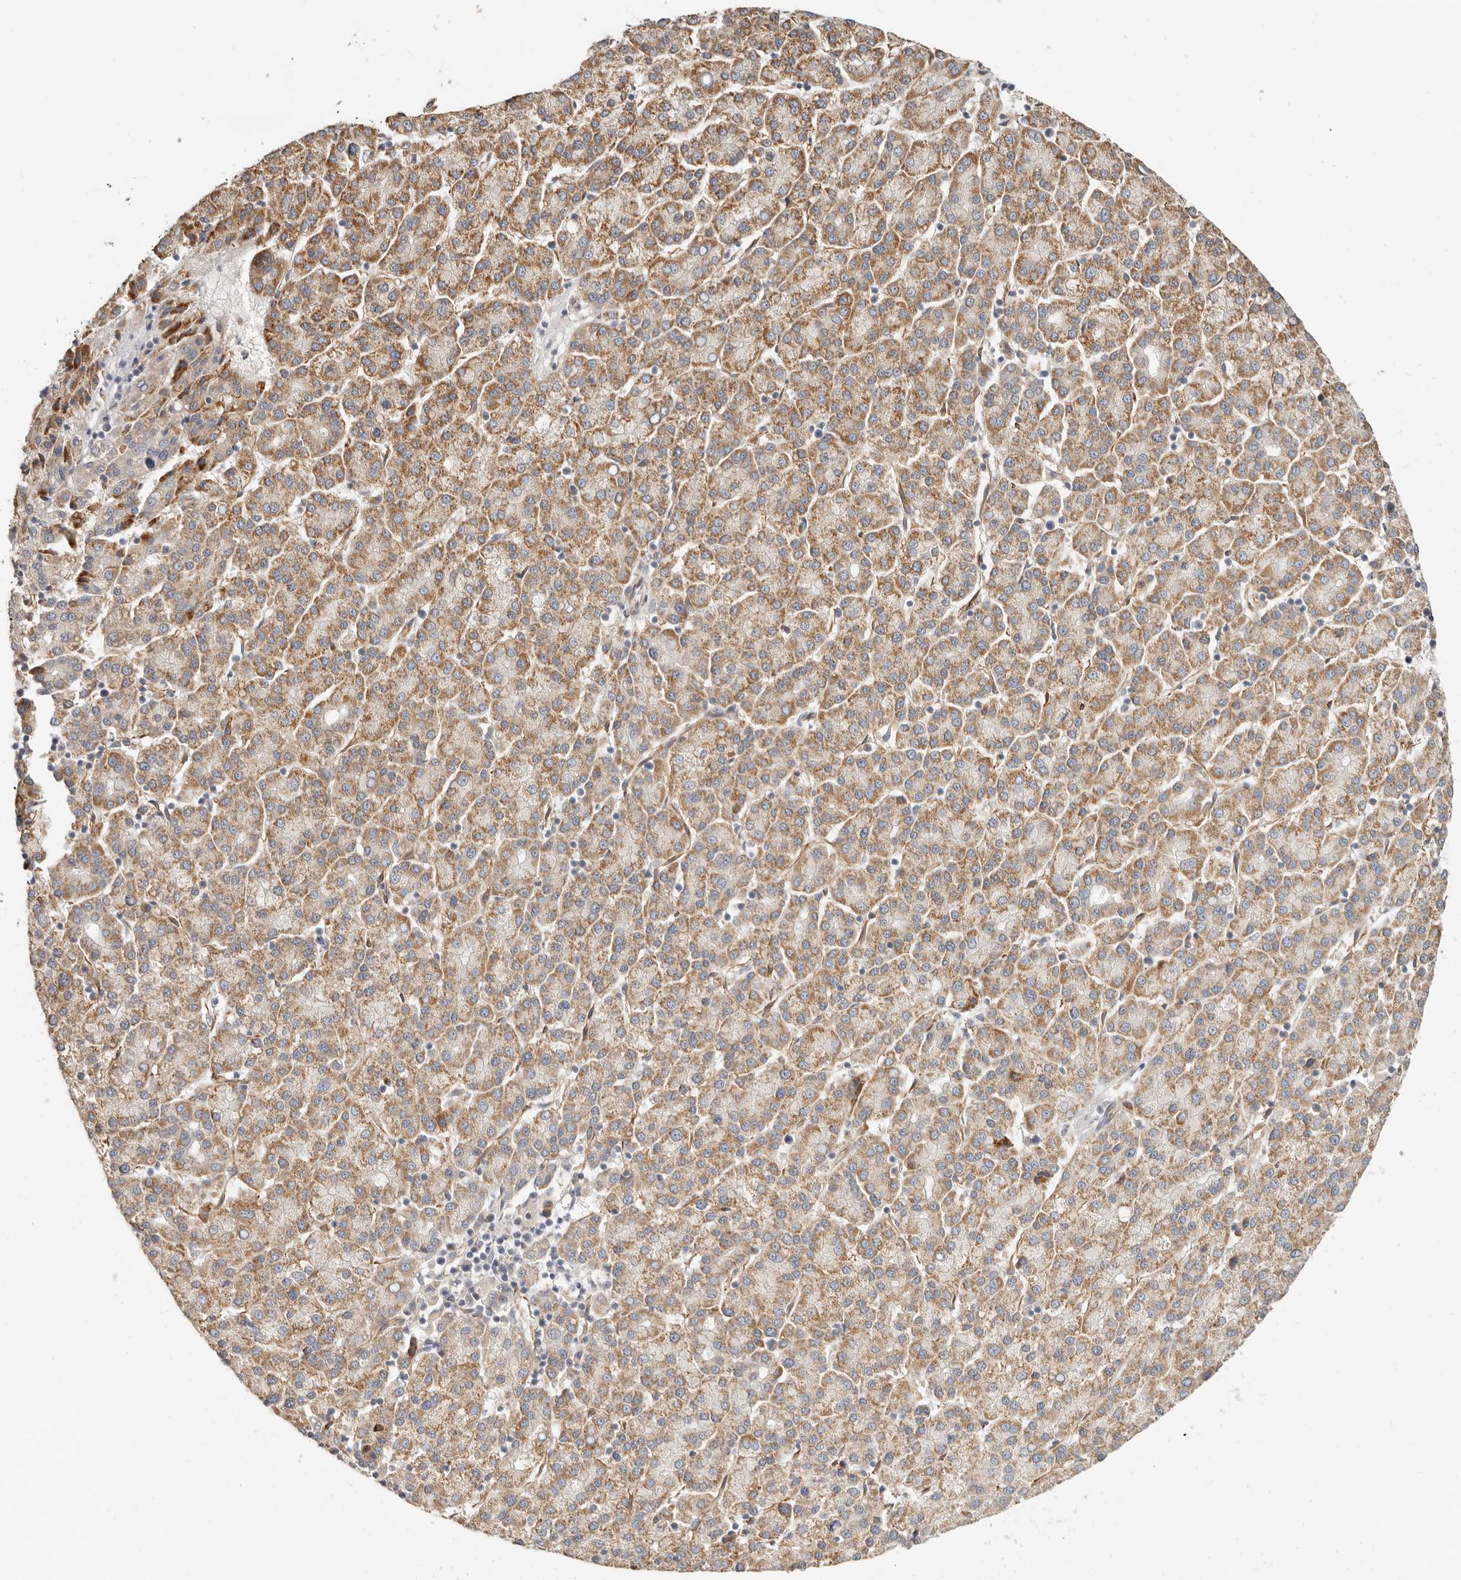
{"staining": {"intensity": "moderate", "quantity": ">75%", "location": "cytoplasmic/membranous"}, "tissue": "liver cancer", "cell_type": "Tumor cells", "image_type": "cancer", "snomed": [{"axis": "morphology", "description": "Carcinoma, Hepatocellular, NOS"}, {"axis": "topography", "description": "Liver"}], "caption": "Protein expression analysis of human hepatocellular carcinoma (liver) reveals moderate cytoplasmic/membranous positivity in about >75% of tumor cells. (Brightfield microscopy of DAB IHC at high magnification).", "gene": "SPRING1", "patient": {"sex": "female", "age": 58}}